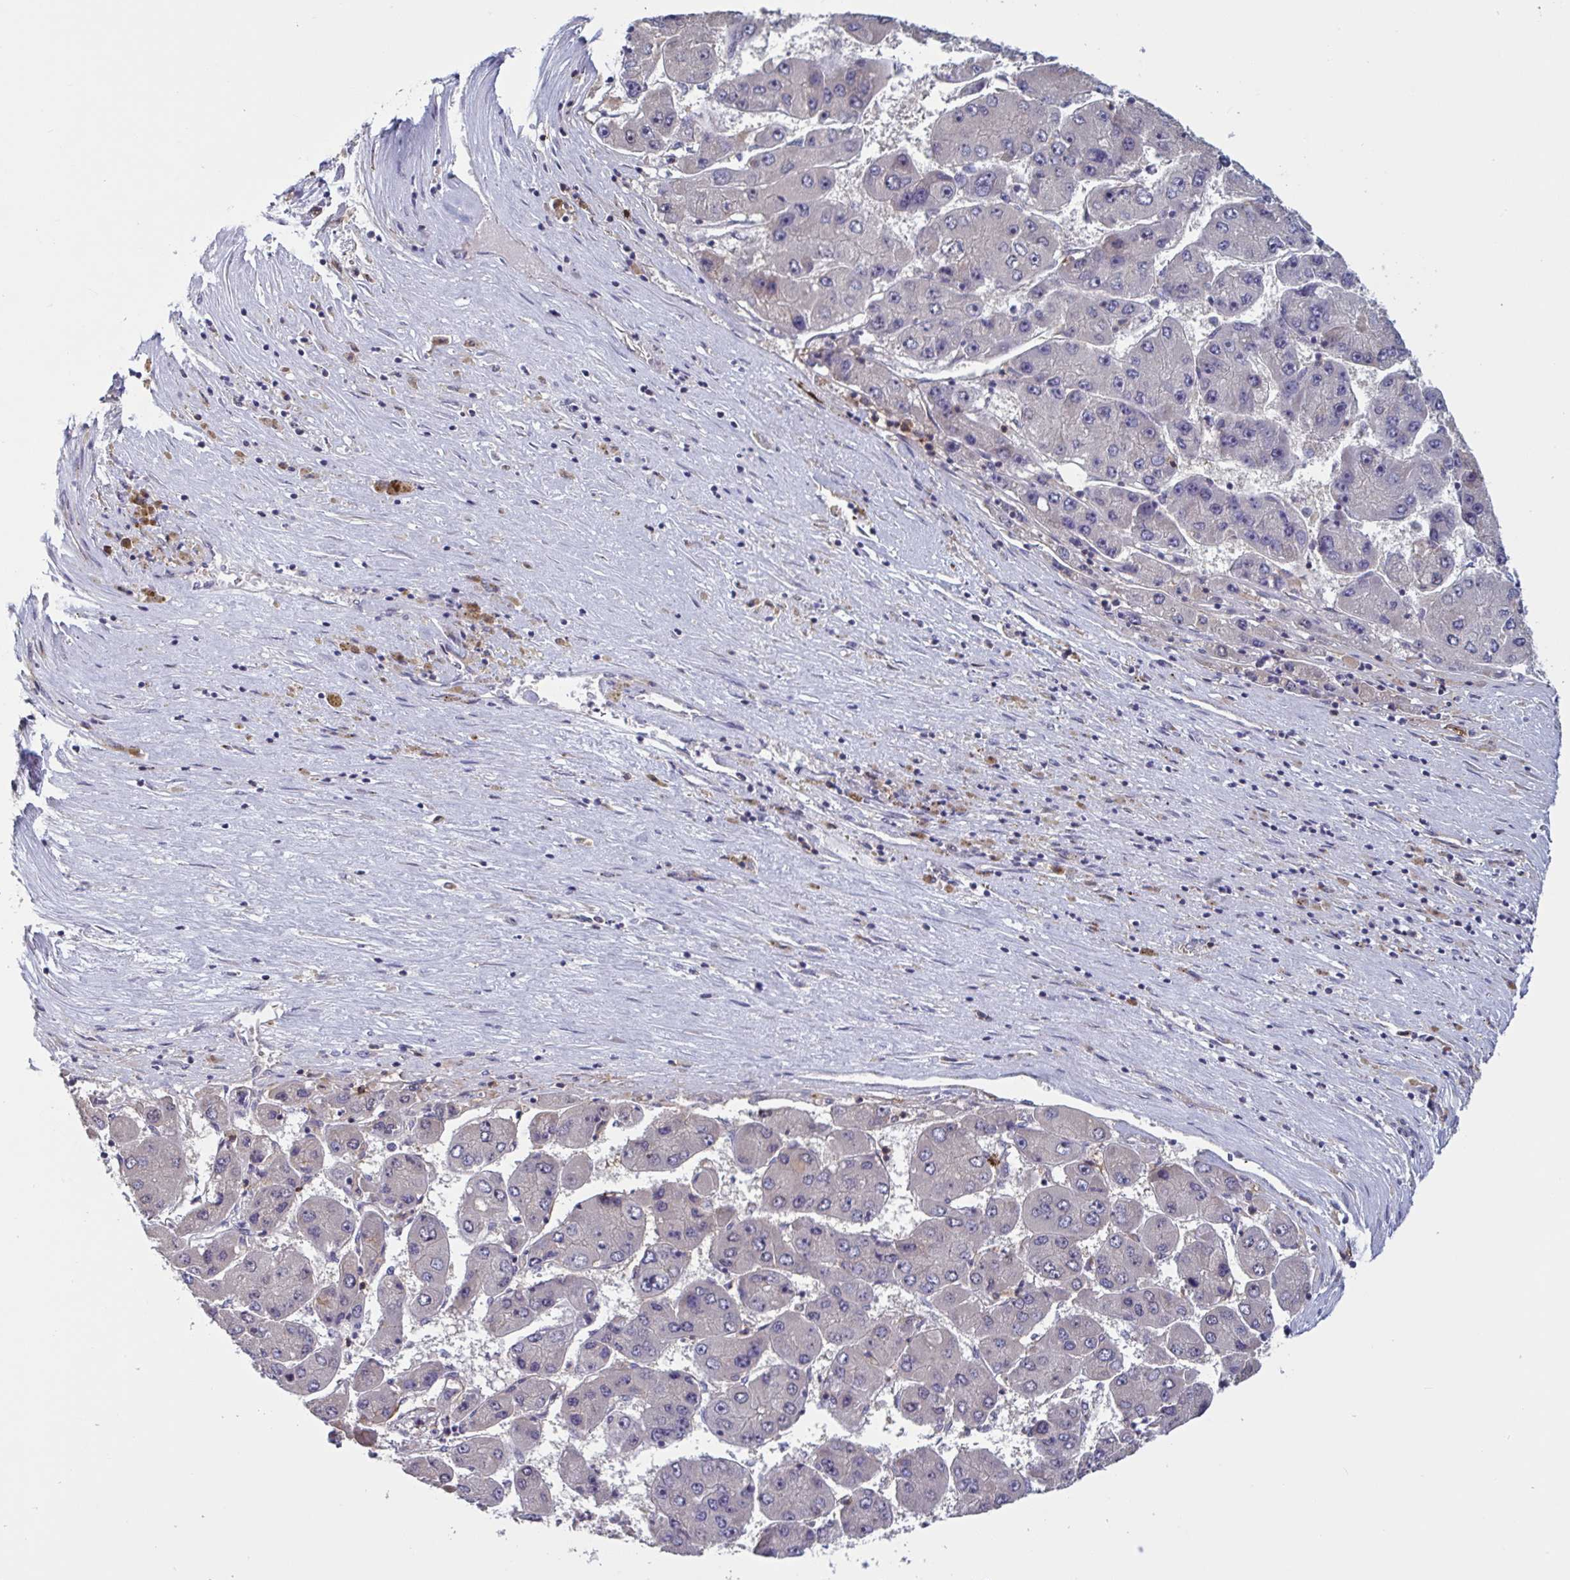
{"staining": {"intensity": "moderate", "quantity": "<25%", "location": "cytoplasmic/membranous"}, "tissue": "liver cancer", "cell_type": "Tumor cells", "image_type": "cancer", "snomed": [{"axis": "morphology", "description": "Carcinoma, Hepatocellular, NOS"}, {"axis": "topography", "description": "Liver"}], "caption": "Approximately <25% of tumor cells in liver hepatocellular carcinoma reveal moderate cytoplasmic/membranous protein expression as visualized by brown immunohistochemical staining.", "gene": "CD1E", "patient": {"sex": "female", "age": 61}}